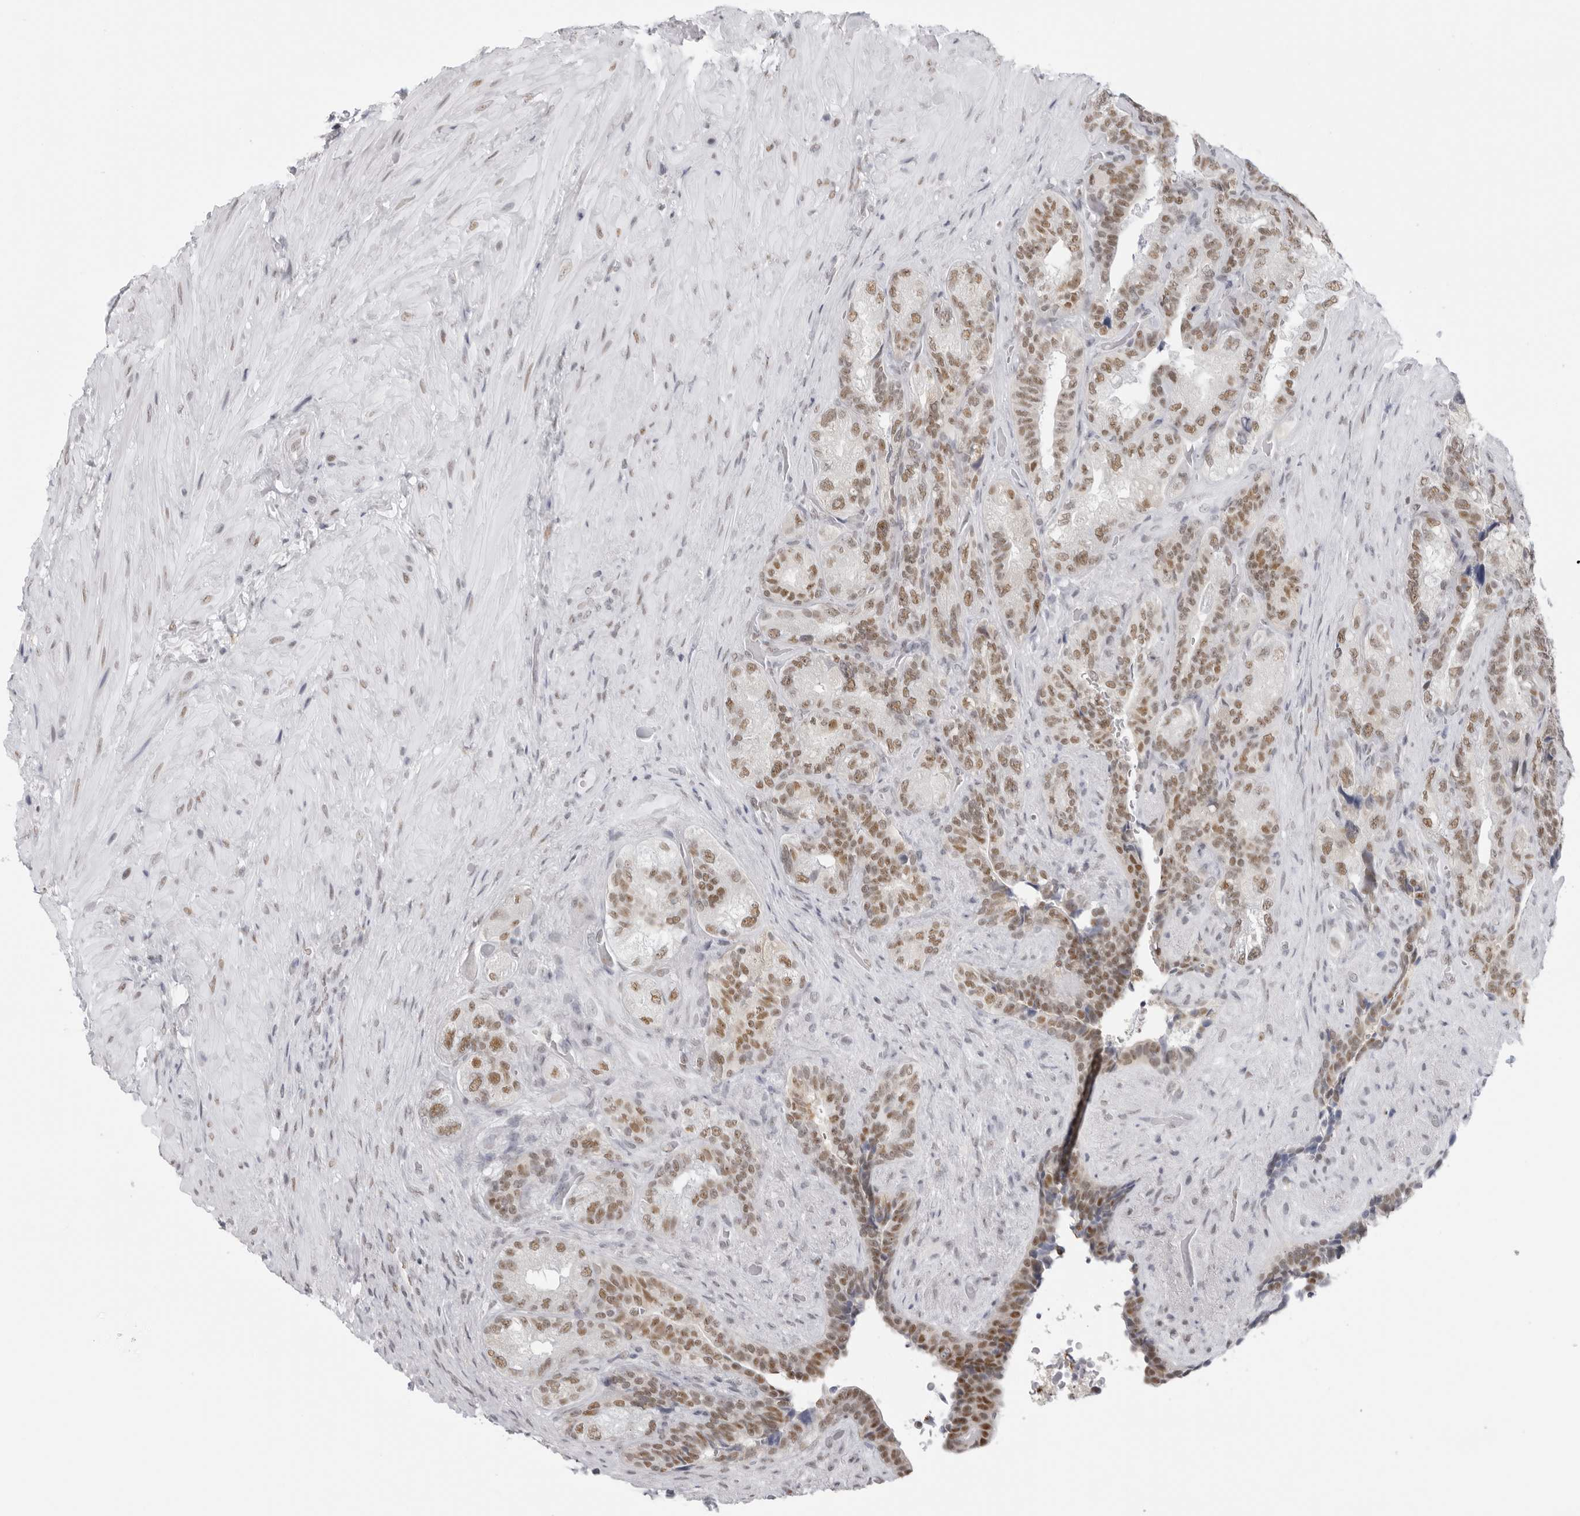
{"staining": {"intensity": "moderate", "quantity": ">75%", "location": "nuclear"}, "tissue": "seminal vesicle", "cell_type": "Glandular cells", "image_type": "normal", "snomed": [{"axis": "morphology", "description": "Normal tissue, NOS"}, {"axis": "topography", "description": "Prostate"}, {"axis": "topography", "description": "Seminal veicle"}], "caption": "High-power microscopy captured an immunohistochemistry (IHC) micrograph of unremarkable seminal vesicle, revealing moderate nuclear positivity in approximately >75% of glandular cells. (brown staining indicates protein expression, while blue staining denotes nuclei).", "gene": "RPA2", "patient": {"sex": "male", "age": 67}}